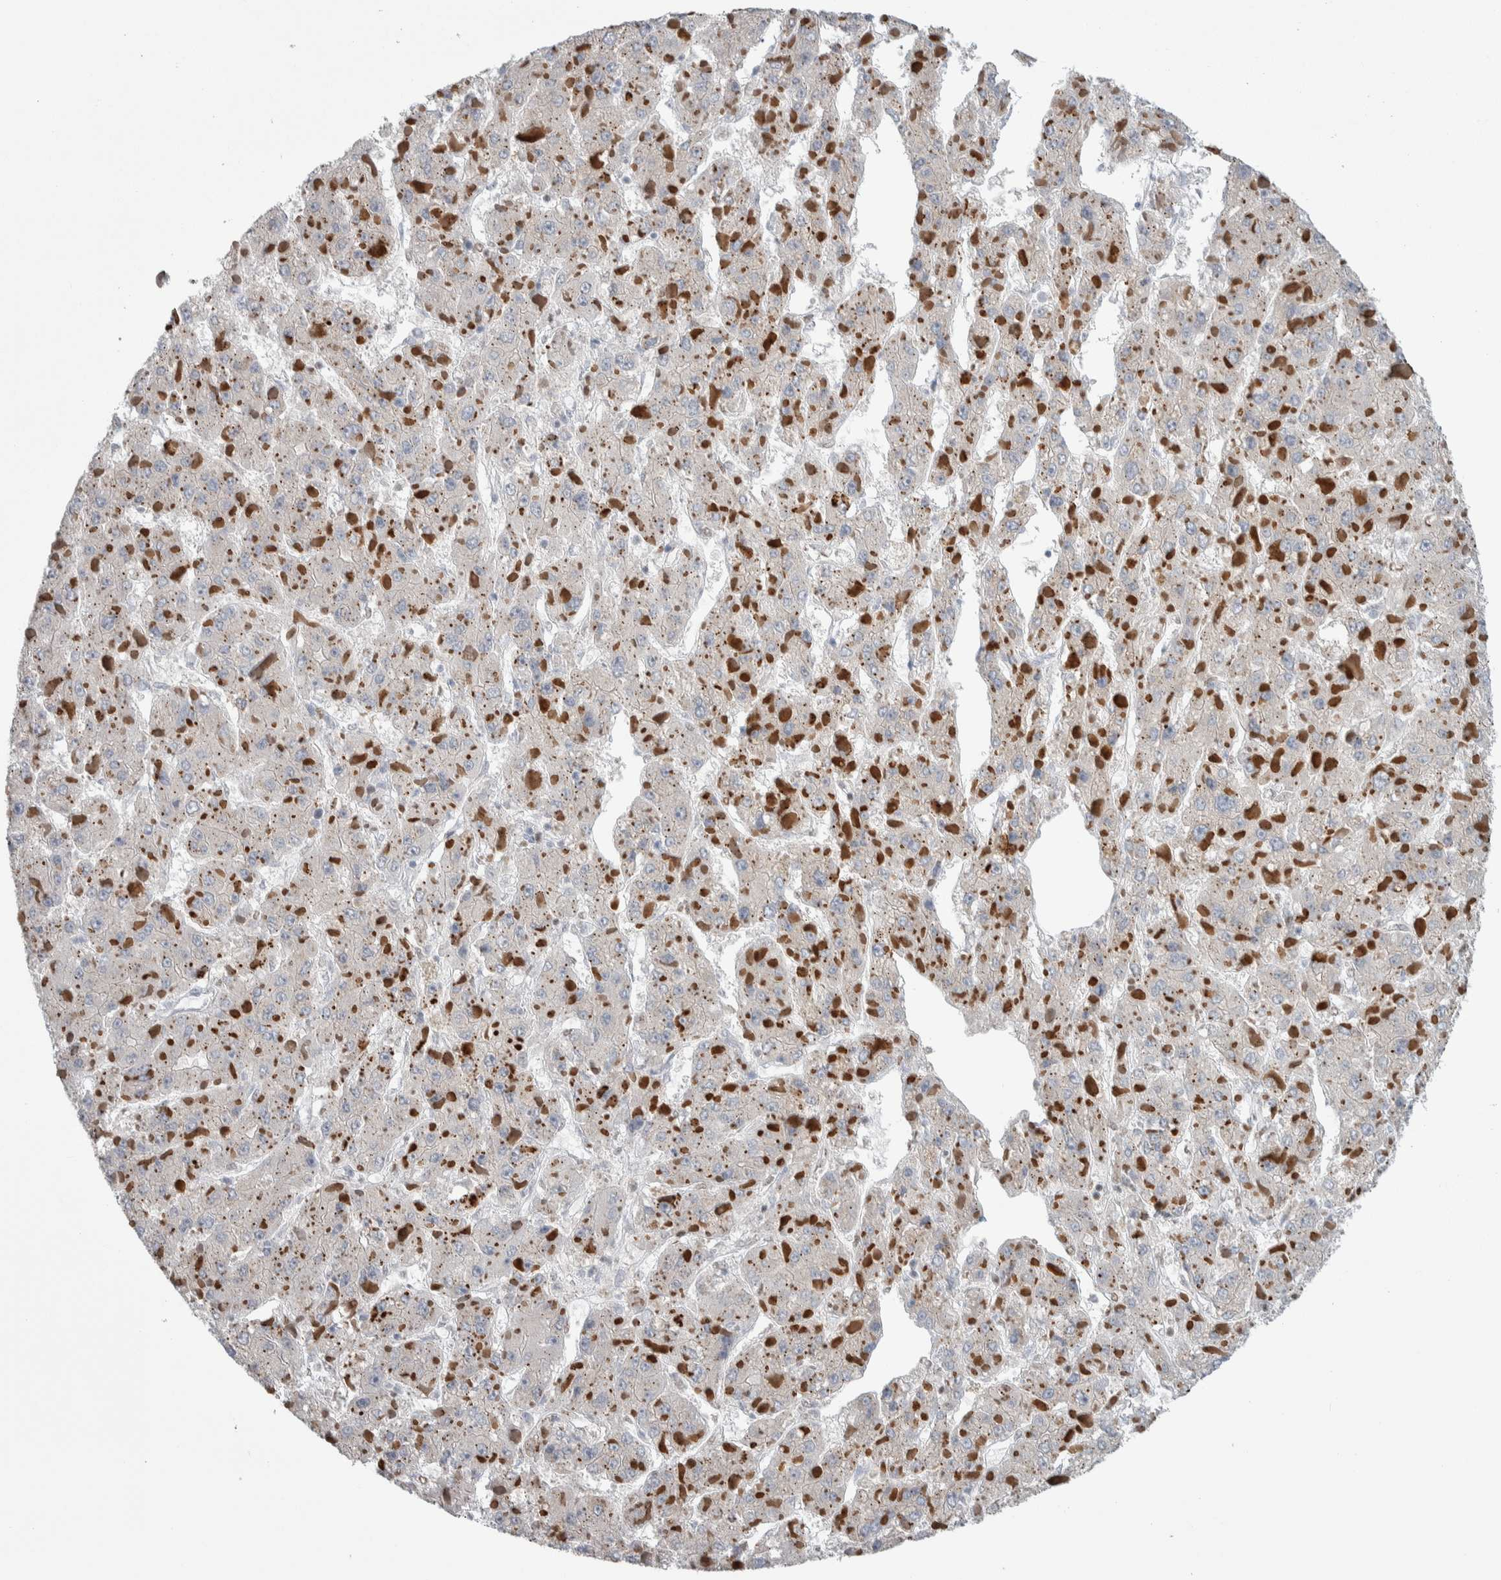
{"staining": {"intensity": "negative", "quantity": "none", "location": "none"}, "tissue": "liver cancer", "cell_type": "Tumor cells", "image_type": "cancer", "snomed": [{"axis": "morphology", "description": "Carcinoma, Hepatocellular, NOS"}, {"axis": "topography", "description": "Liver"}], "caption": "DAB (3,3'-diaminobenzidine) immunohistochemical staining of human liver cancer (hepatocellular carcinoma) demonstrates no significant expression in tumor cells. (Brightfield microscopy of DAB immunohistochemistry at high magnification).", "gene": "TAX1BP1", "patient": {"sex": "female", "age": 73}}